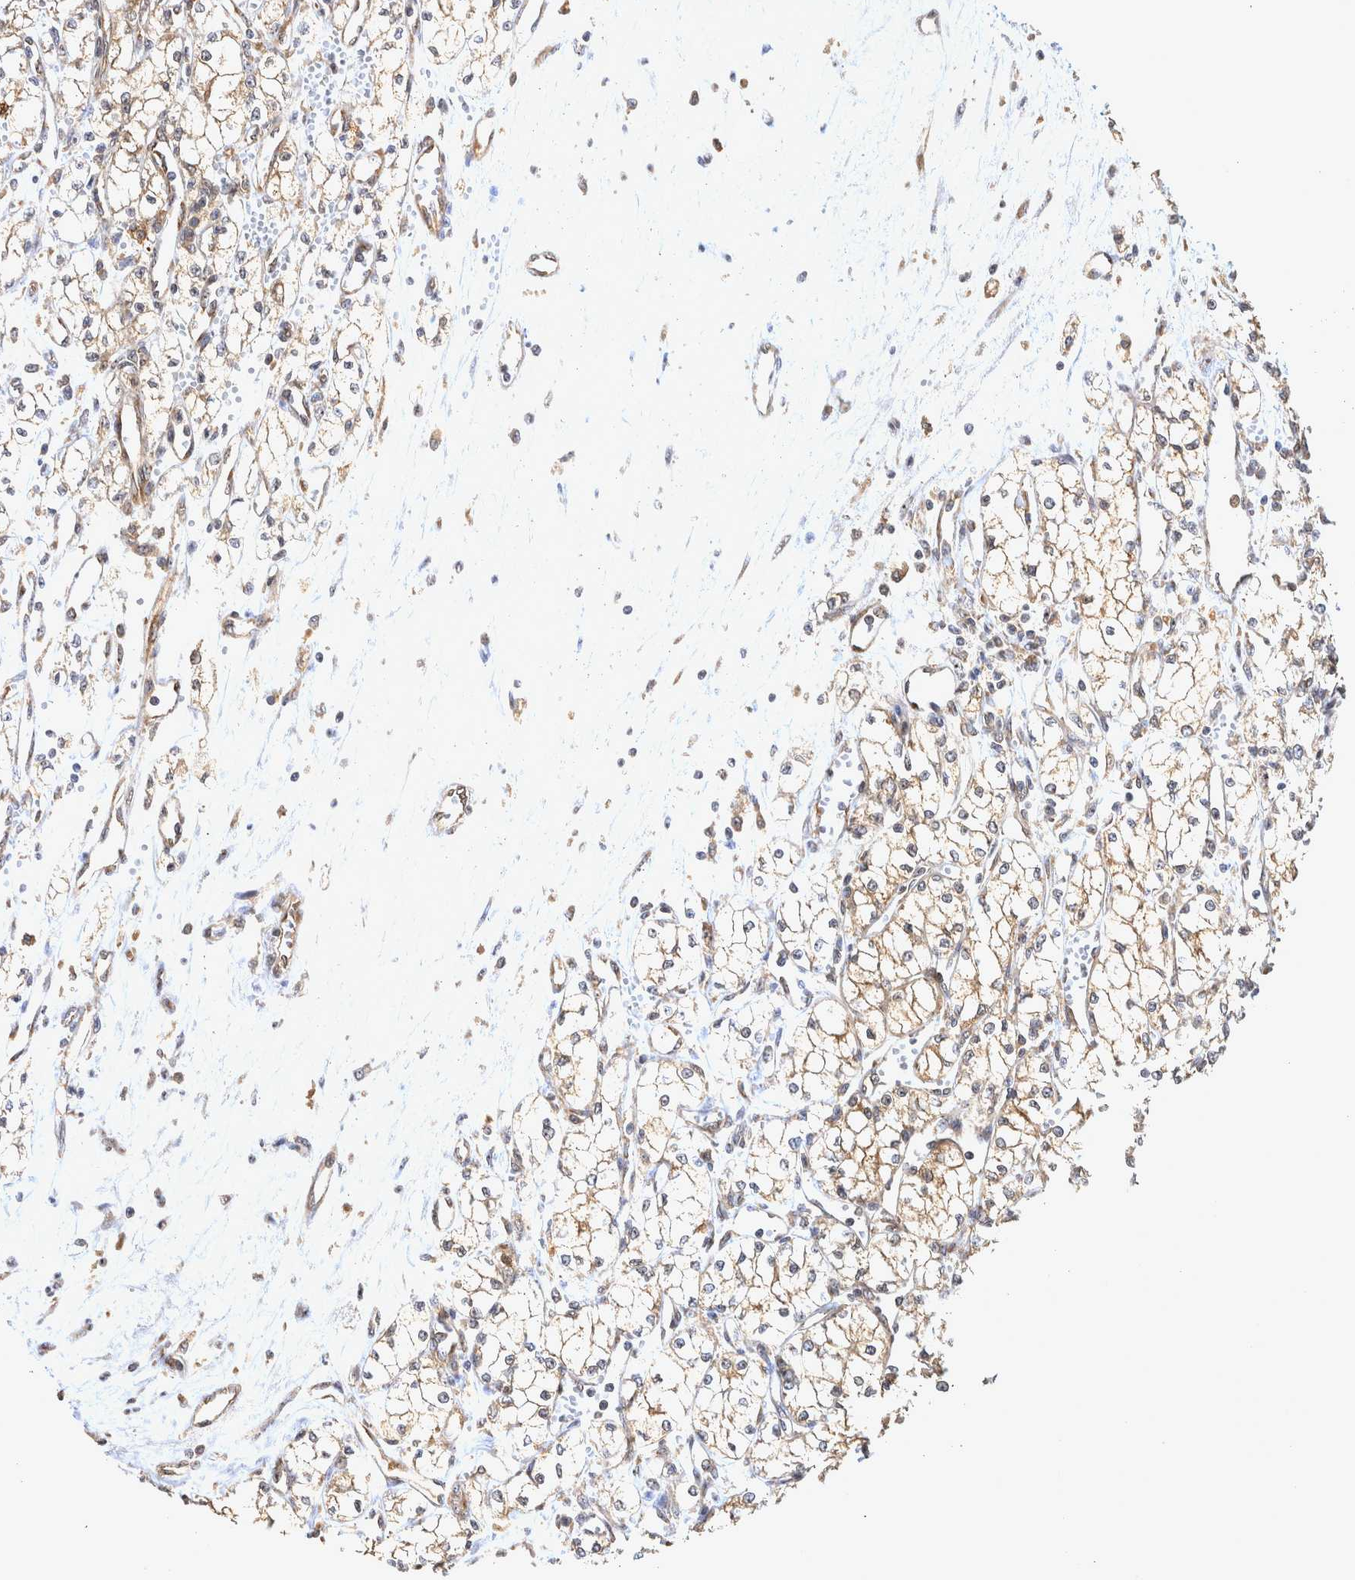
{"staining": {"intensity": "weak", "quantity": ">75%", "location": "cytoplasmic/membranous"}, "tissue": "renal cancer", "cell_type": "Tumor cells", "image_type": "cancer", "snomed": [{"axis": "morphology", "description": "Adenocarcinoma, NOS"}, {"axis": "topography", "description": "Kidney"}], "caption": "A high-resolution photomicrograph shows immunohistochemistry (IHC) staining of adenocarcinoma (renal), which displays weak cytoplasmic/membranous staining in approximately >75% of tumor cells.", "gene": "ATXN2", "patient": {"sex": "male", "age": 59}}